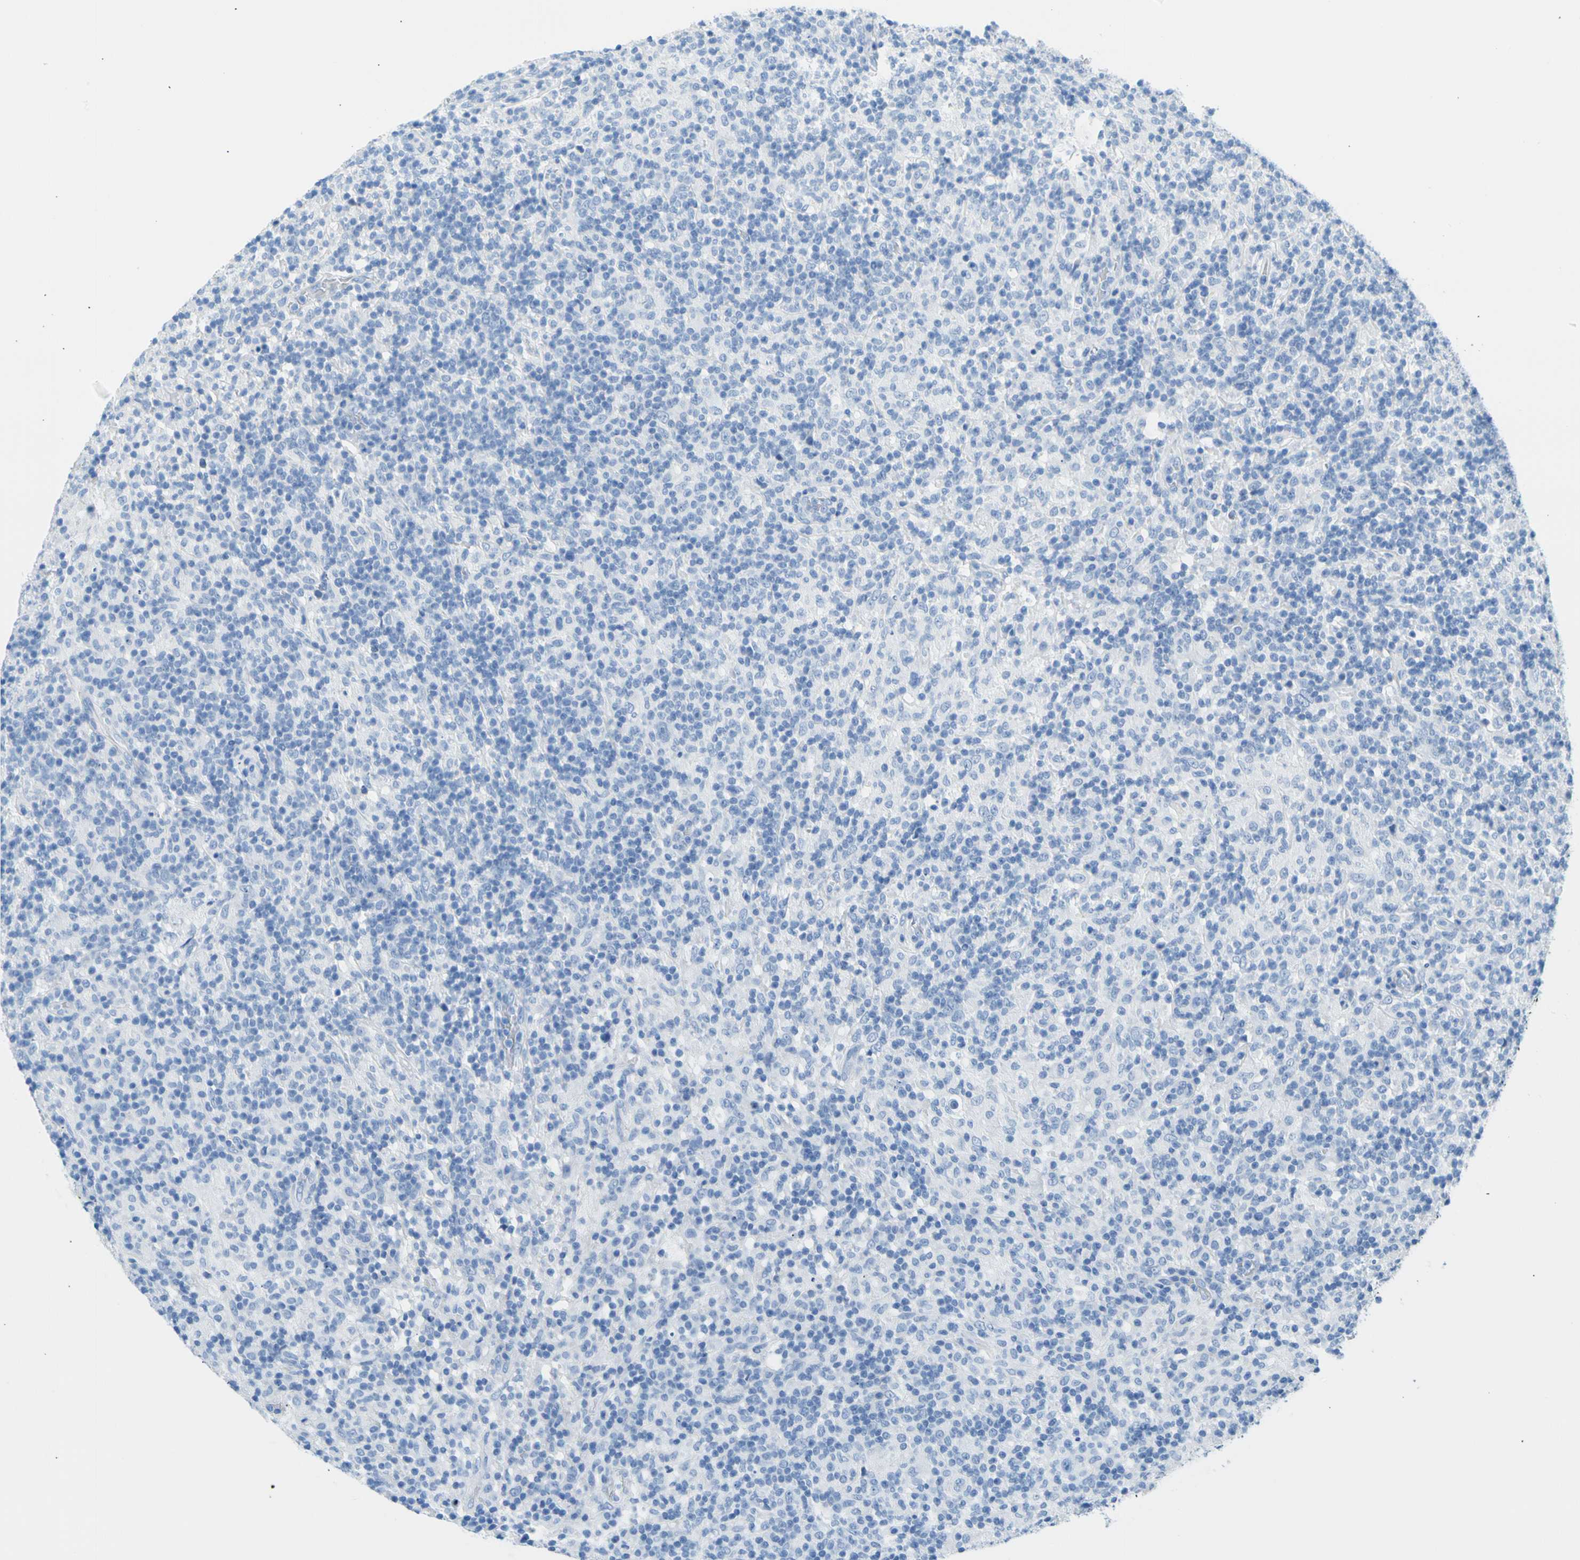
{"staining": {"intensity": "negative", "quantity": "none", "location": "none"}, "tissue": "lymphoma", "cell_type": "Tumor cells", "image_type": "cancer", "snomed": [{"axis": "morphology", "description": "Hodgkin's disease, NOS"}, {"axis": "topography", "description": "Lymph node"}], "caption": "Immunohistochemistry histopathology image of neoplastic tissue: Hodgkin's disease stained with DAB (3,3'-diaminobenzidine) demonstrates no significant protein expression in tumor cells. (Stains: DAB immunohistochemistry with hematoxylin counter stain, Microscopy: brightfield microscopy at high magnification).", "gene": "CEL", "patient": {"sex": "male", "age": 70}}